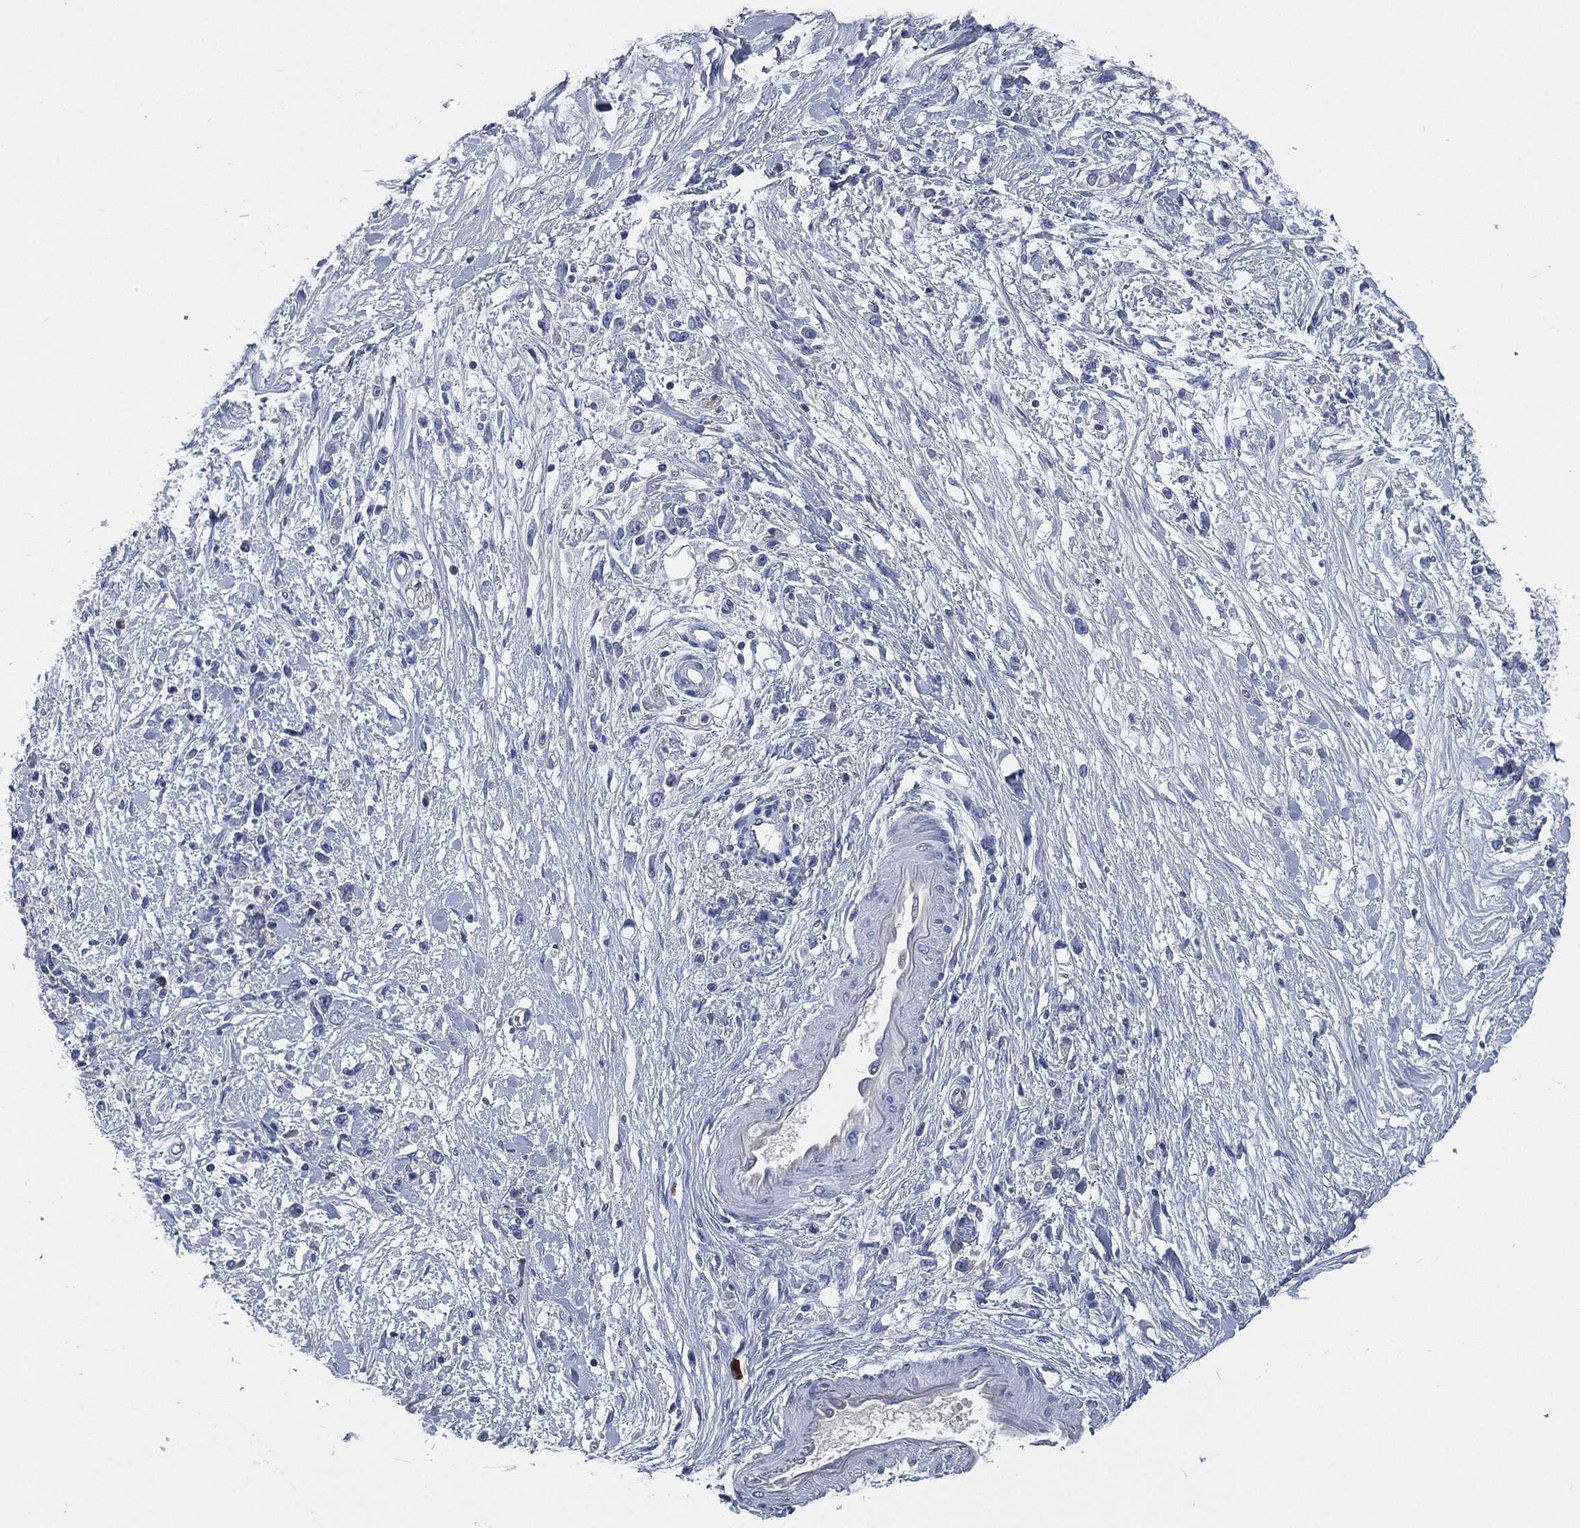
{"staining": {"intensity": "negative", "quantity": "none", "location": "none"}, "tissue": "stomach cancer", "cell_type": "Tumor cells", "image_type": "cancer", "snomed": [{"axis": "morphology", "description": "Adenocarcinoma, NOS"}, {"axis": "topography", "description": "Stomach"}], "caption": "The image reveals no significant positivity in tumor cells of stomach adenocarcinoma.", "gene": "CD27", "patient": {"sex": "female", "age": 59}}